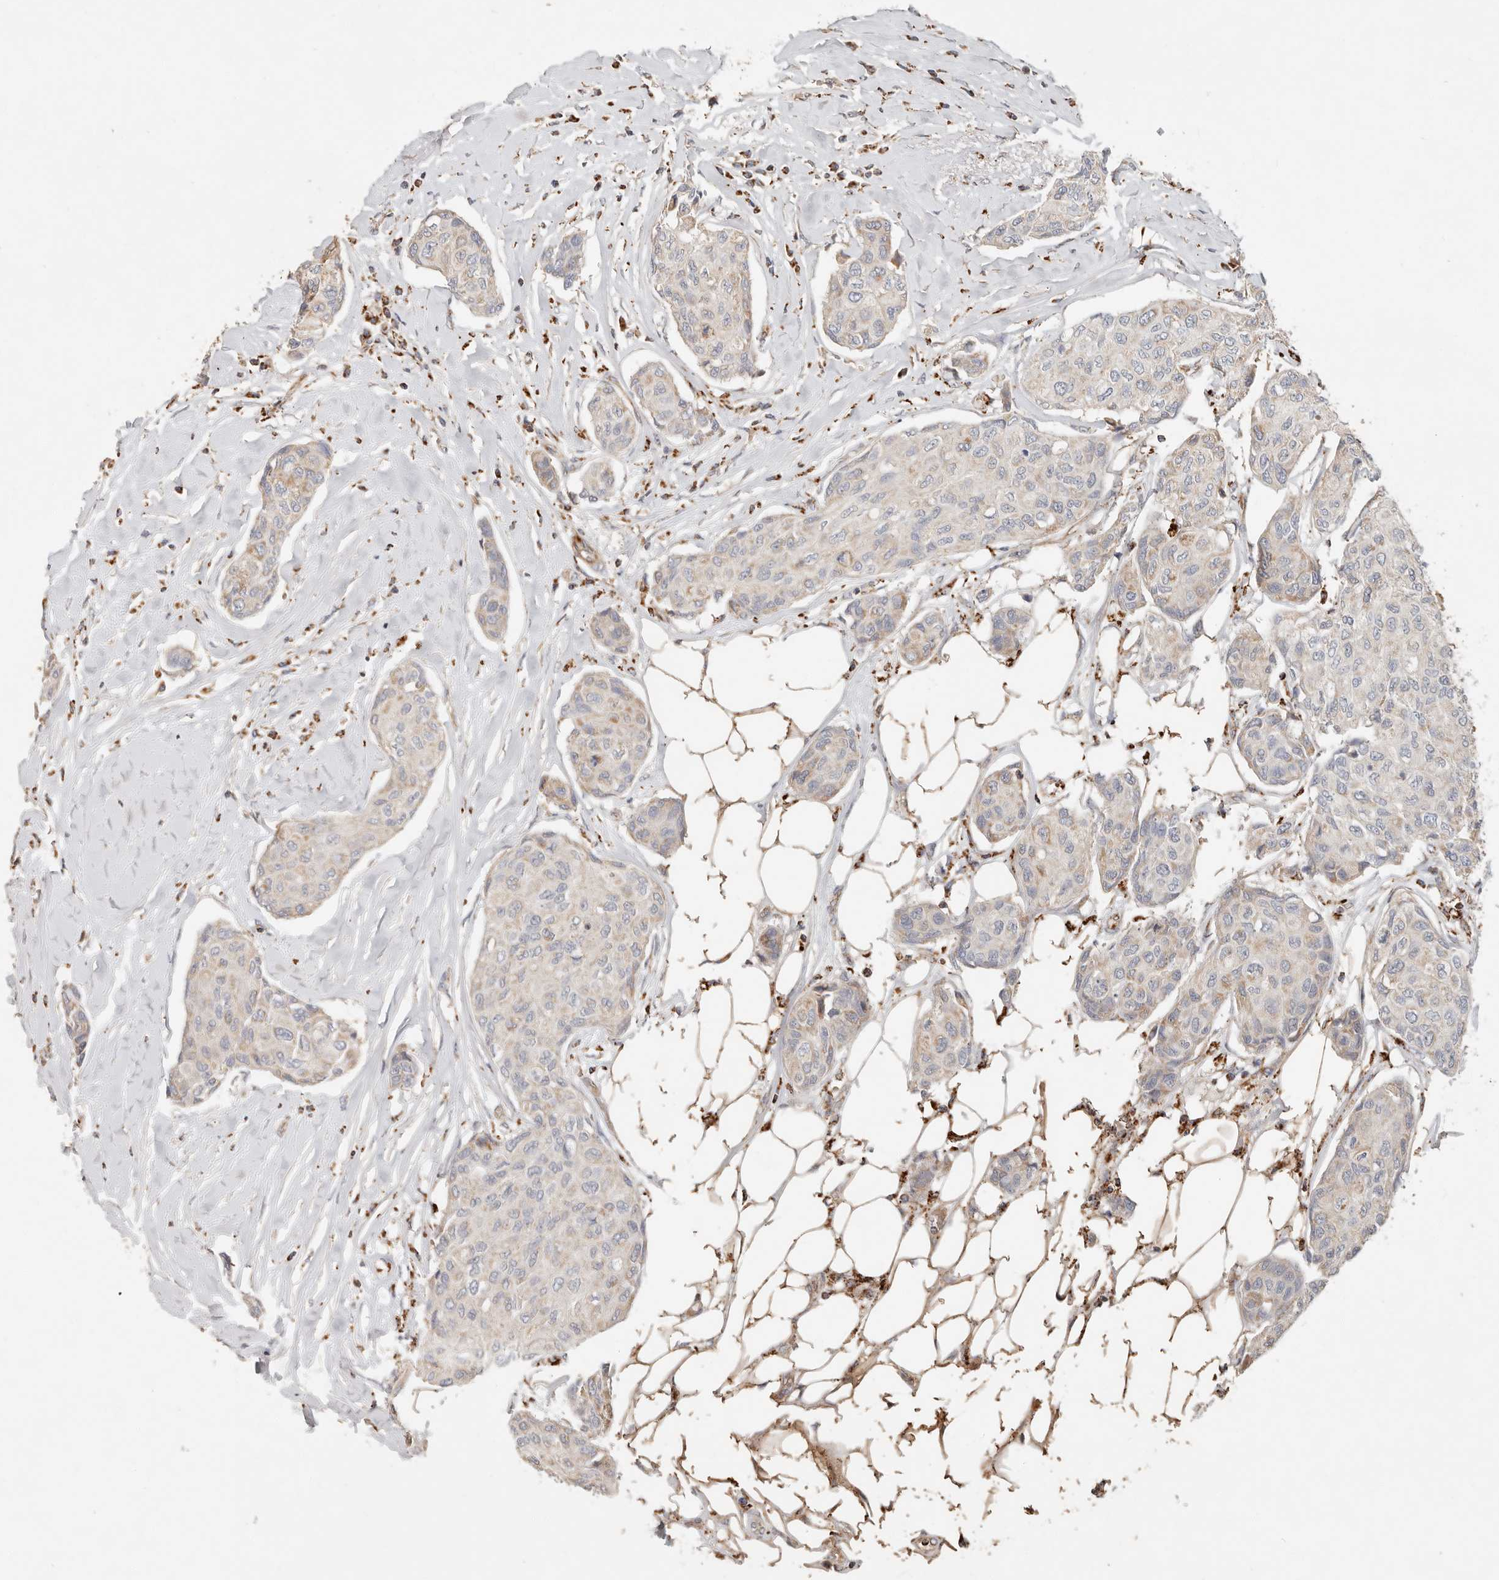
{"staining": {"intensity": "weak", "quantity": "25%-75%", "location": "cytoplasmic/membranous"}, "tissue": "breast cancer", "cell_type": "Tumor cells", "image_type": "cancer", "snomed": [{"axis": "morphology", "description": "Duct carcinoma"}, {"axis": "topography", "description": "Breast"}], "caption": "Breast cancer (intraductal carcinoma) tissue demonstrates weak cytoplasmic/membranous expression in approximately 25%-75% of tumor cells, visualized by immunohistochemistry. (DAB IHC with brightfield microscopy, high magnification).", "gene": "ARHGEF10L", "patient": {"sex": "female", "age": 80}}